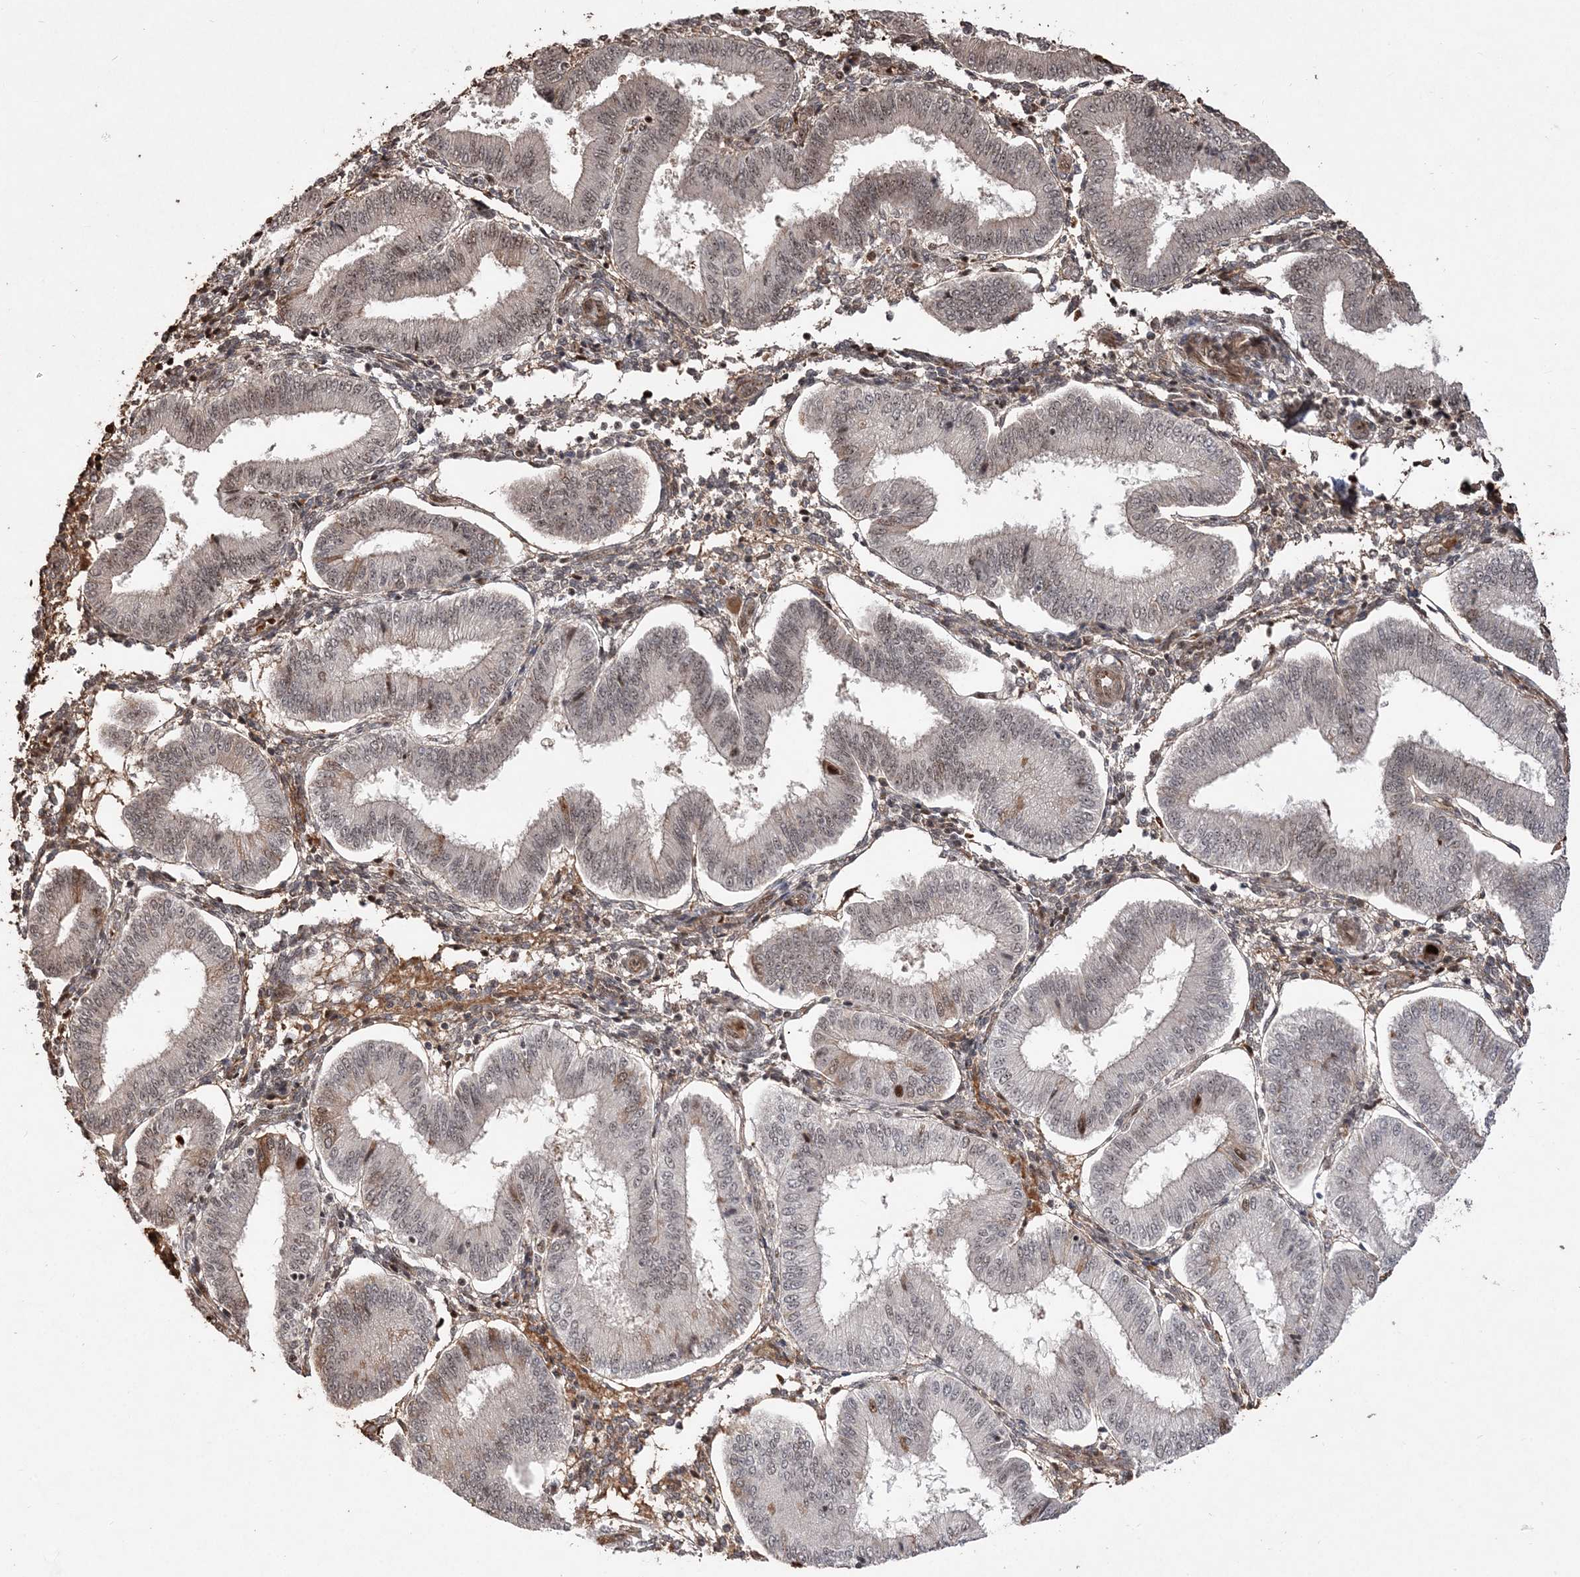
{"staining": {"intensity": "weak", "quantity": "25%-75%", "location": "nuclear"}, "tissue": "endometrium", "cell_type": "Cells in endometrial stroma", "image_type": "normal", "snomed": [{"axis": "morphology", "description": "Normal tissue, NOS"}, {"axis": "topography", "description": "Endometrium"}], "caption": "Protein staining of unremarkable endometrium demonstrates weak nuclear expression in approximately 25%-75% of cells in endometrial stroma.", "gene": "RBM17", "patient": {"sex": "female", "age": 39}}